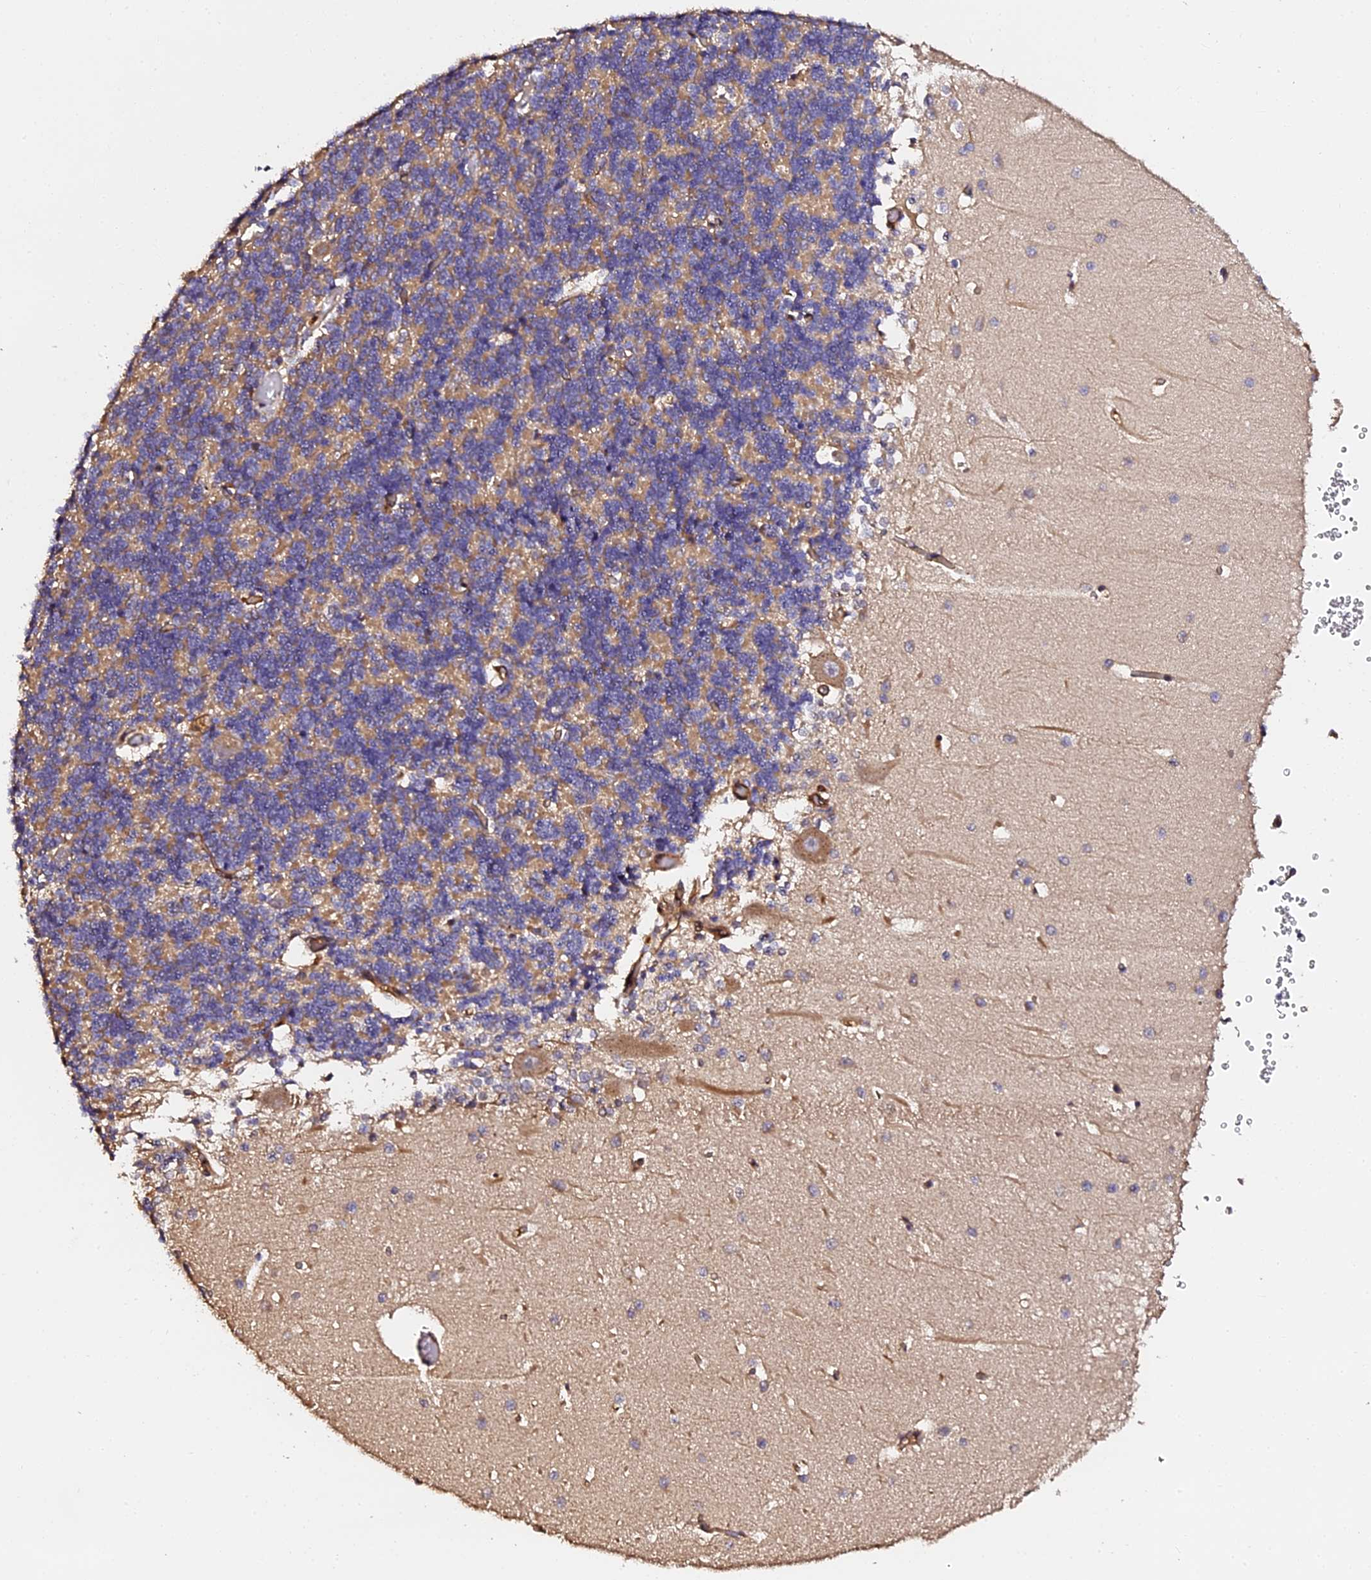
{"staining": {"intensity": "moderate", "quantity": "<25%", "location": "cytoplasmic/membranous"}, "tissue": "cerebellum", "cell_type": "Cells in granular layer", "image_type": "normal", "snomed": [{"axis": "morphology", "description": "Normal tissue, NOS"}, {"axis": "topography", "description": "Cerebellum"}], "caption": "DAB (3,3'-diaminobenzidine) immunohistochemical staining of normal human cerebellum exhibits moderate cytoplasmic/membranous protein staining in approximately <25% of cells in granular layer.", "gene": "TDO2", "patient": {"sex": "male", "age": 37}}